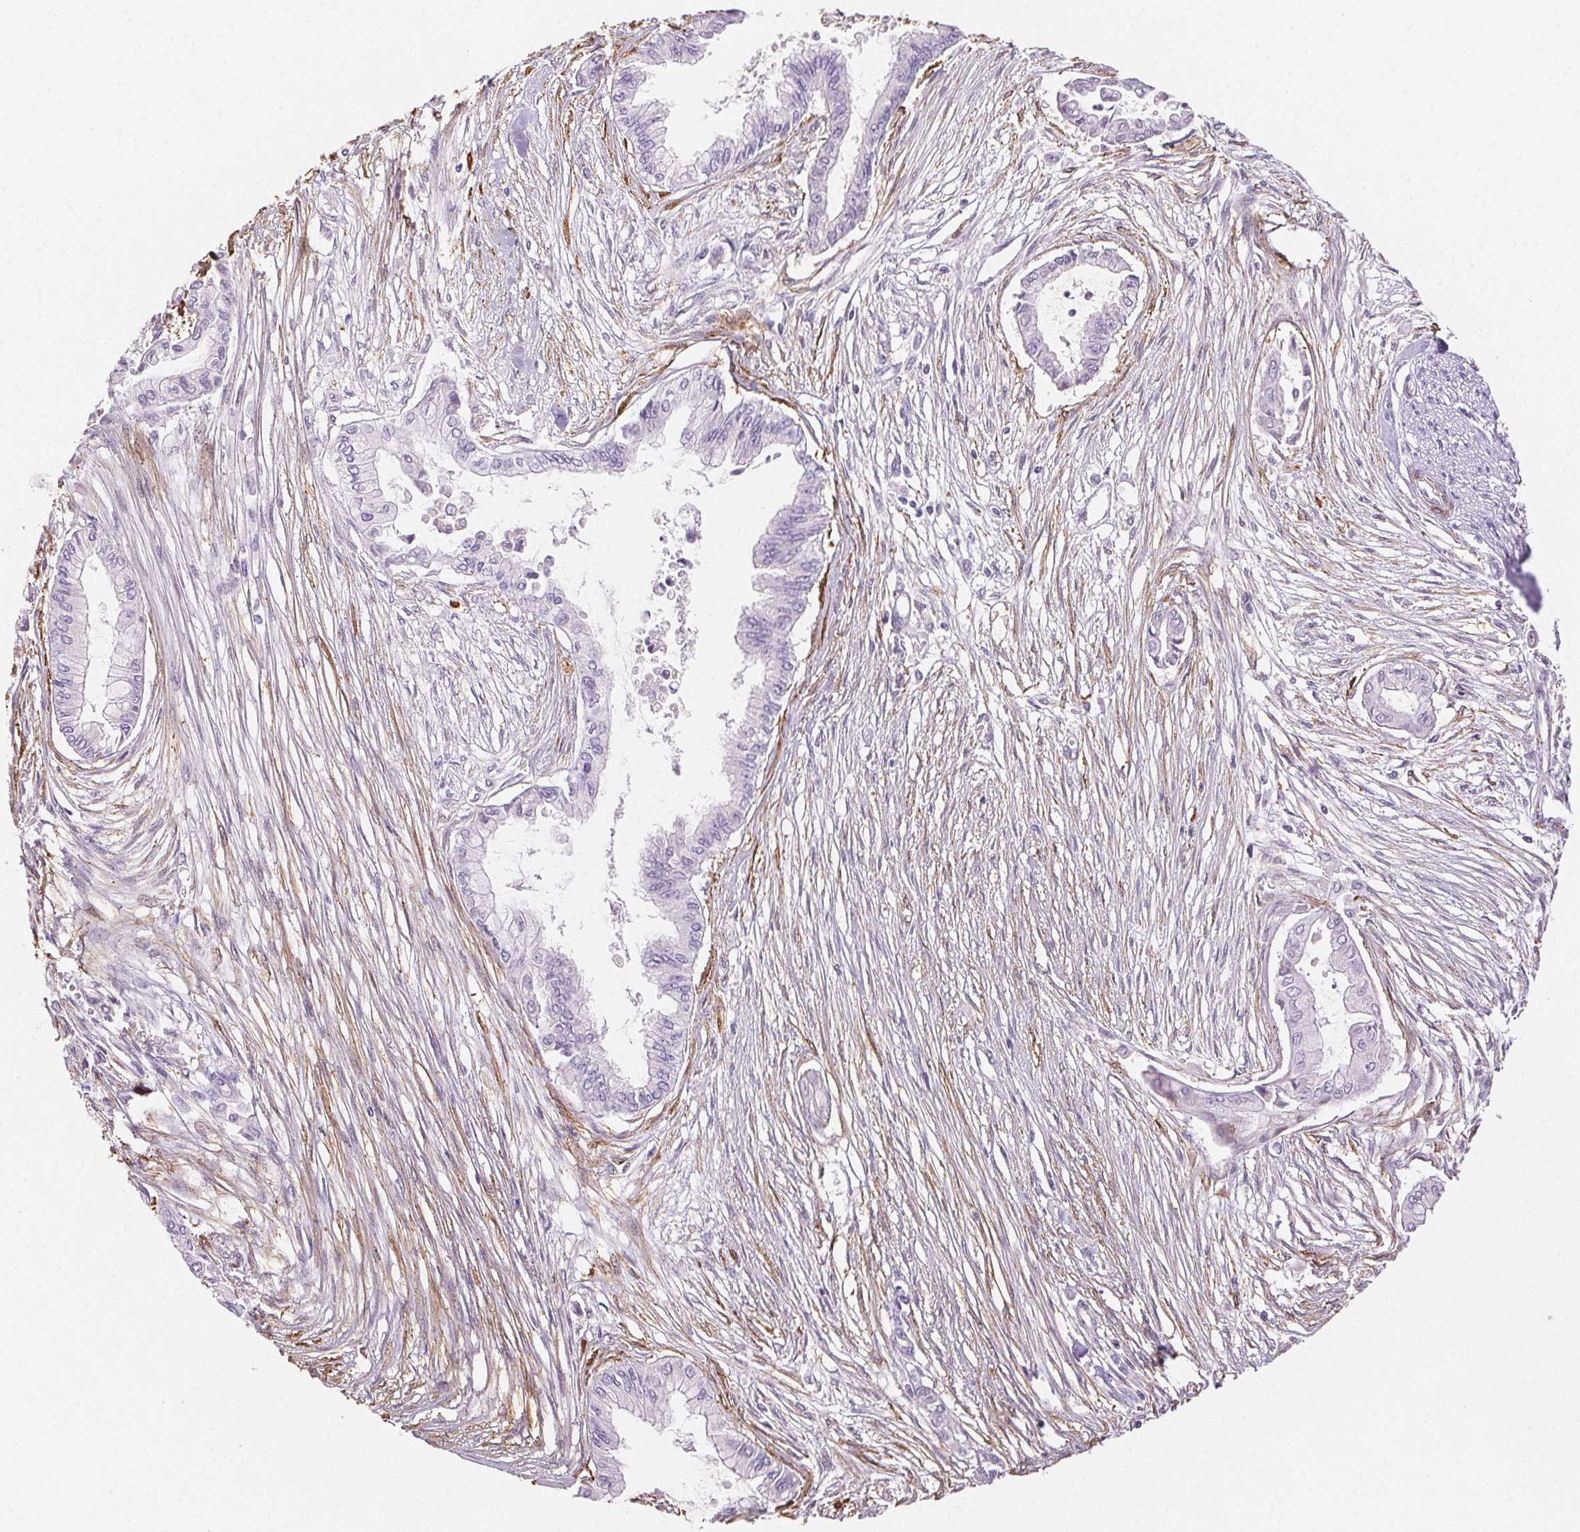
{"staining": {"intensity": "negative", "quantity": "none", "location": "none"}, "tissue": "pancreatic cancer", "cell_type": "Tumor cells", "image_type": "cancer", "snomed": [{"axis": "morphology", "description": "Adenocarcinoma, NOS"}, {"axis": "topography", "description": "Pancreas"}], "caption": "IHC micrograph of neoplastic tissue: pancreatic adenocarcinoma stained with DAB exhibits no significant protein expression in tumor cells. (Stains: DAB (3,3'-diaminobenzidine) immunohistochemistry (IHC) with hematoxylin counter stain, Microscopy: brightfield microscopy at high magnification).", "gene": "GPX8", "patient": {"sex": "female", "age": 68}}